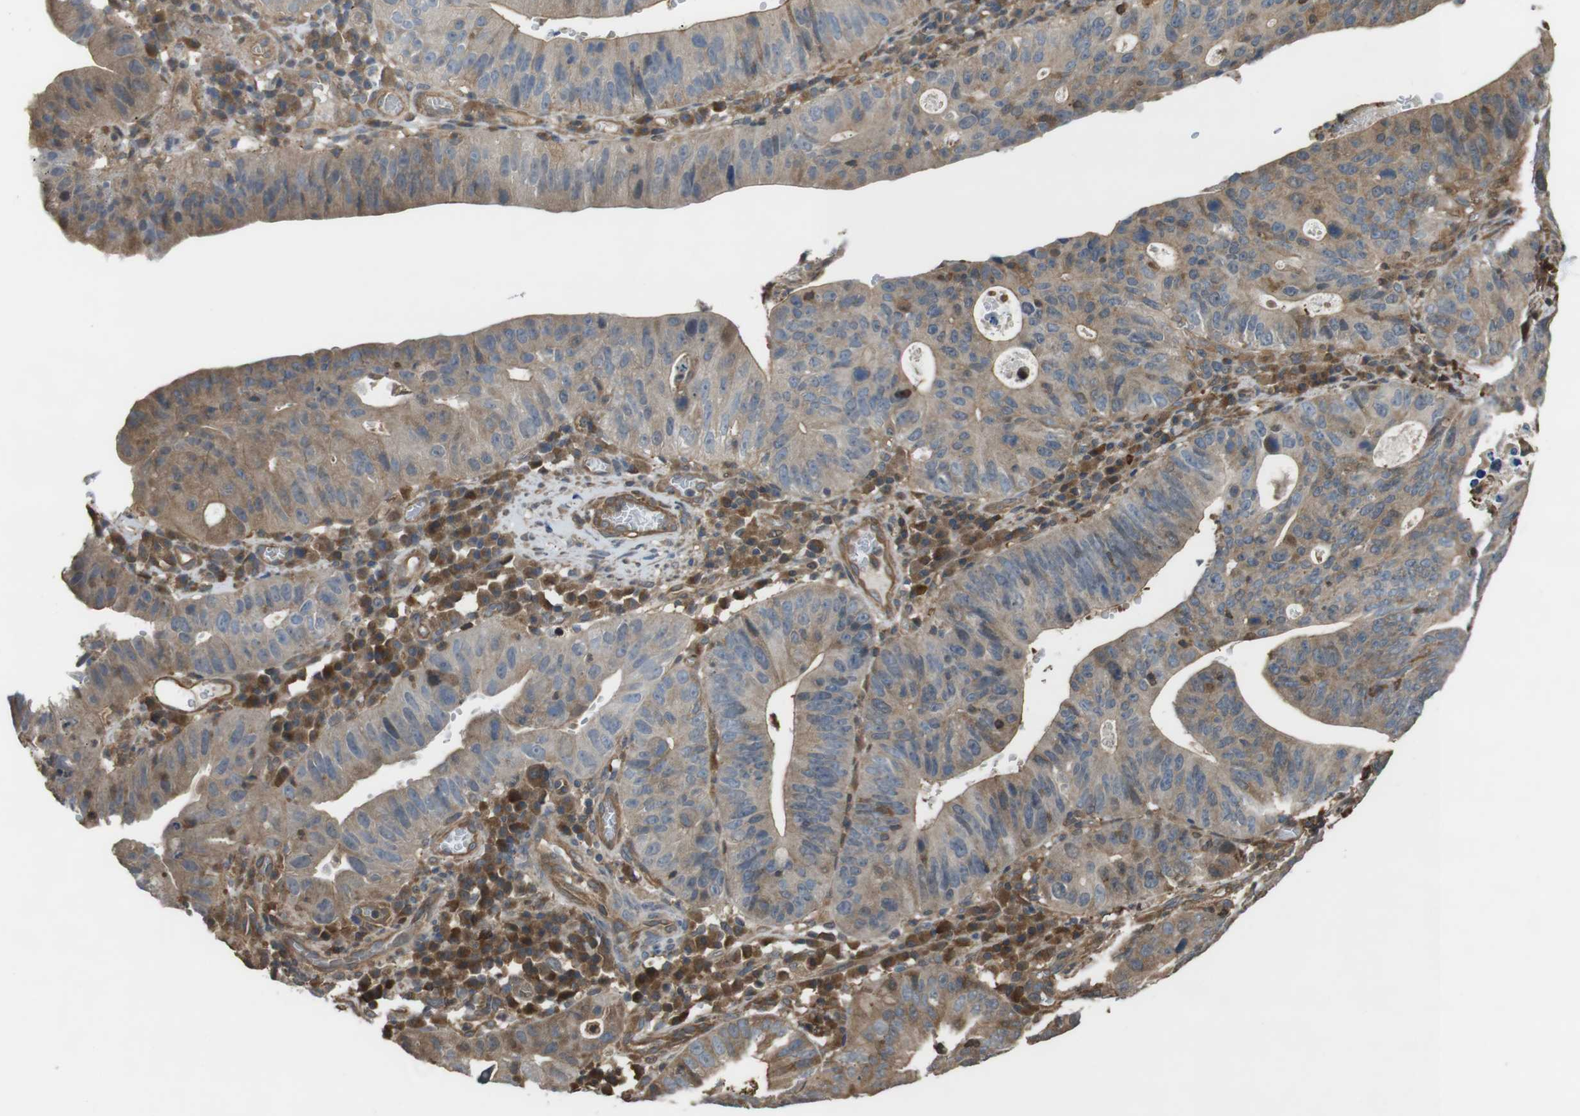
{"staining": {"intensity": "moderate", "quantity": ">75%", "location": "cytoplasmic/membranous"}, "tissue": "stomach cancer", "cell_type": "Tumor cells", "image_type": "cancer", "snomed": [{"axis": "morphology", "description": "Adenocarcinoma, NOS"}, {"axis": "topography", "description": "Stomach"}], "caption": "Protein analysis of stomach cancer (adenocarcinoma) tissue exhibits moderate cytoplasmic/membranous positivity in approximately >75% of tumor cells.", "gene": "ARHGDIA", "patient": {"sex": "male", "age": 59}}